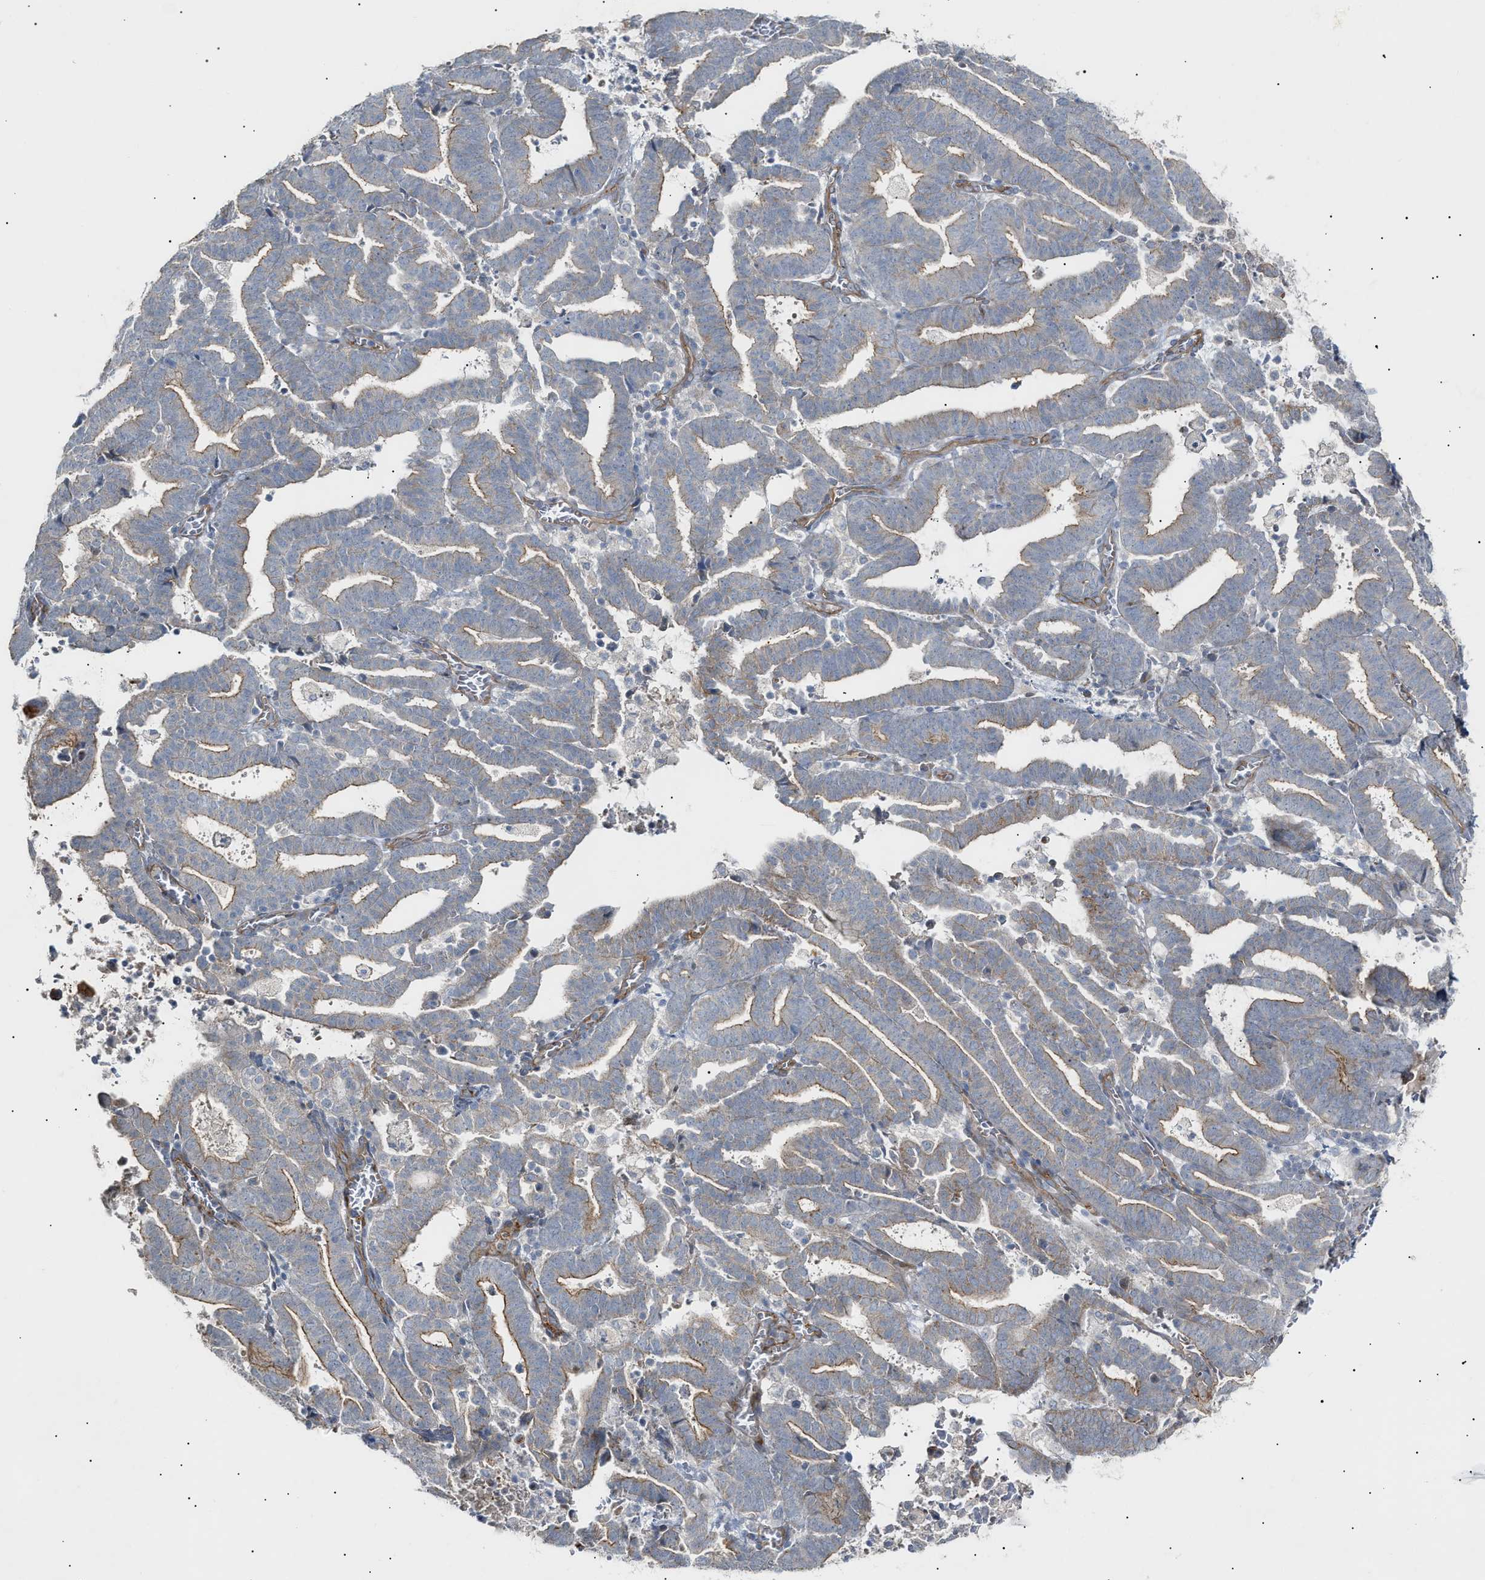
{"staining": {"intensity": "moderate", "quantity": "25%-75%", "location": "cytoplasmic/membranous"}, "tissue": "endometrial cancer", "cell_type": "Tumor cells", "image_type": "cancer", "snomed": [{"axis": "morphology", "description": "Adenocarcinoma, NOS"}, {"axis": "topography", "description": "Uterus"}], "caption": "The photomicrograph demonstrates a brown stain indicating the presence of a protein in the cytoplasmic/membranous of tumor cells in endometrial adenocarcinoma.", "gene": "ZFHX2", "patient": {"sex": "female", "age": 83}}